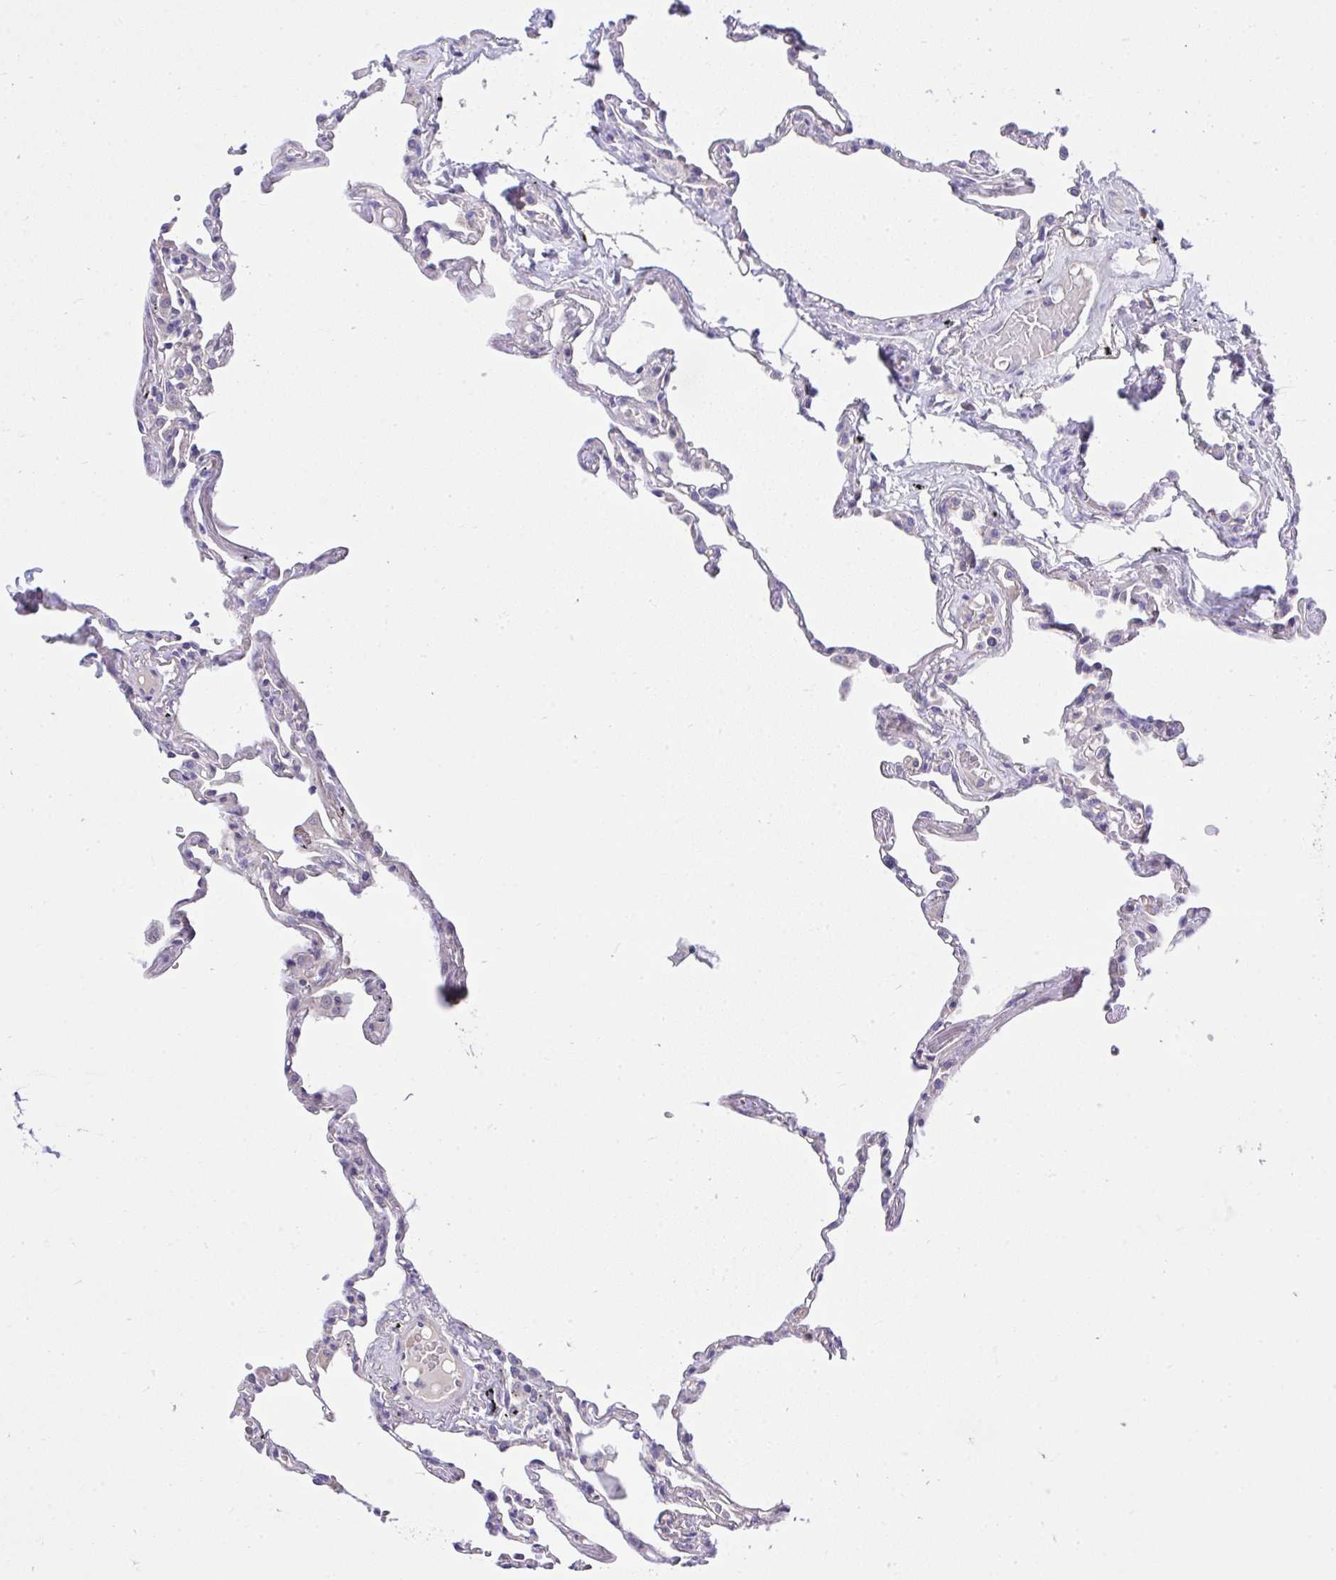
{"staining": {"intensity": "negative", "quantity": "none", "location": "none"}, "tissue": "lung", "cell_type": "Alveolar cells", "image_type": "normal", "snomed": [{"axis": "morphology", "description": "Normal tissue, NOS"}, {"axis": "topography", "description": "Lung"}], "caption": "The histopathology image demonstrates no significant staining in alveolar cells of lung.", "gene": "CHIA", "patient": {"sex": "female", "age": 67}}